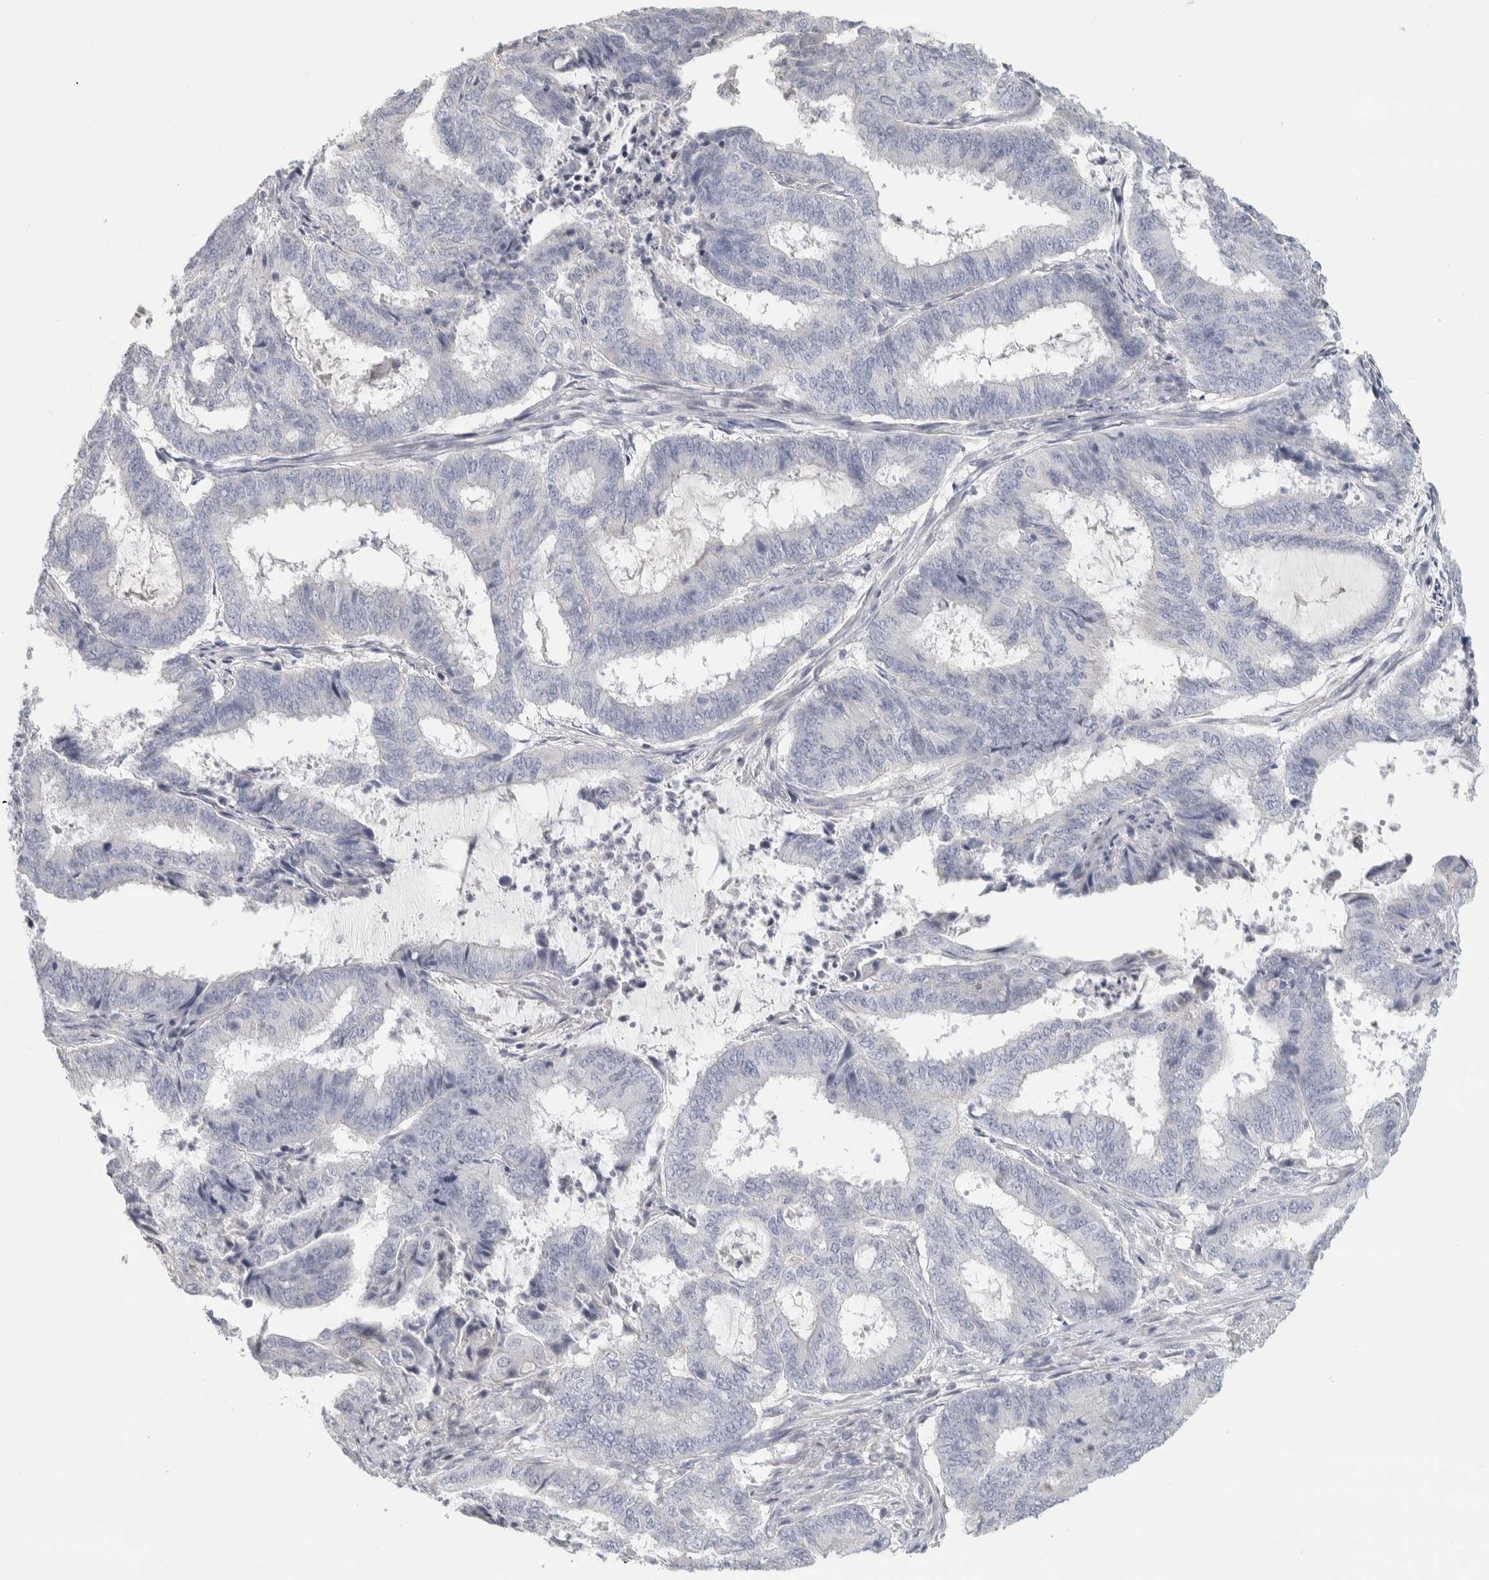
{"staining": {"intensity": "negative", "quantity": "none", "location": "none"}, "tissue": "endometrial cancer", "cell_type": "Tumor cells", "image_type": "cancer", "snomed": [{"axis": "morphology", "description": "Adenocarcinoma, NOS"}, {"axis": "topography", "description": "Endometrium"}], "caption": "This is an immunohistochemistry (IHC) image of human adenocarcinoma (endometrial). There is no positivity in tumor cells.", "gene": "DCXR", "patient": {"sex": "female", "age": 51}}